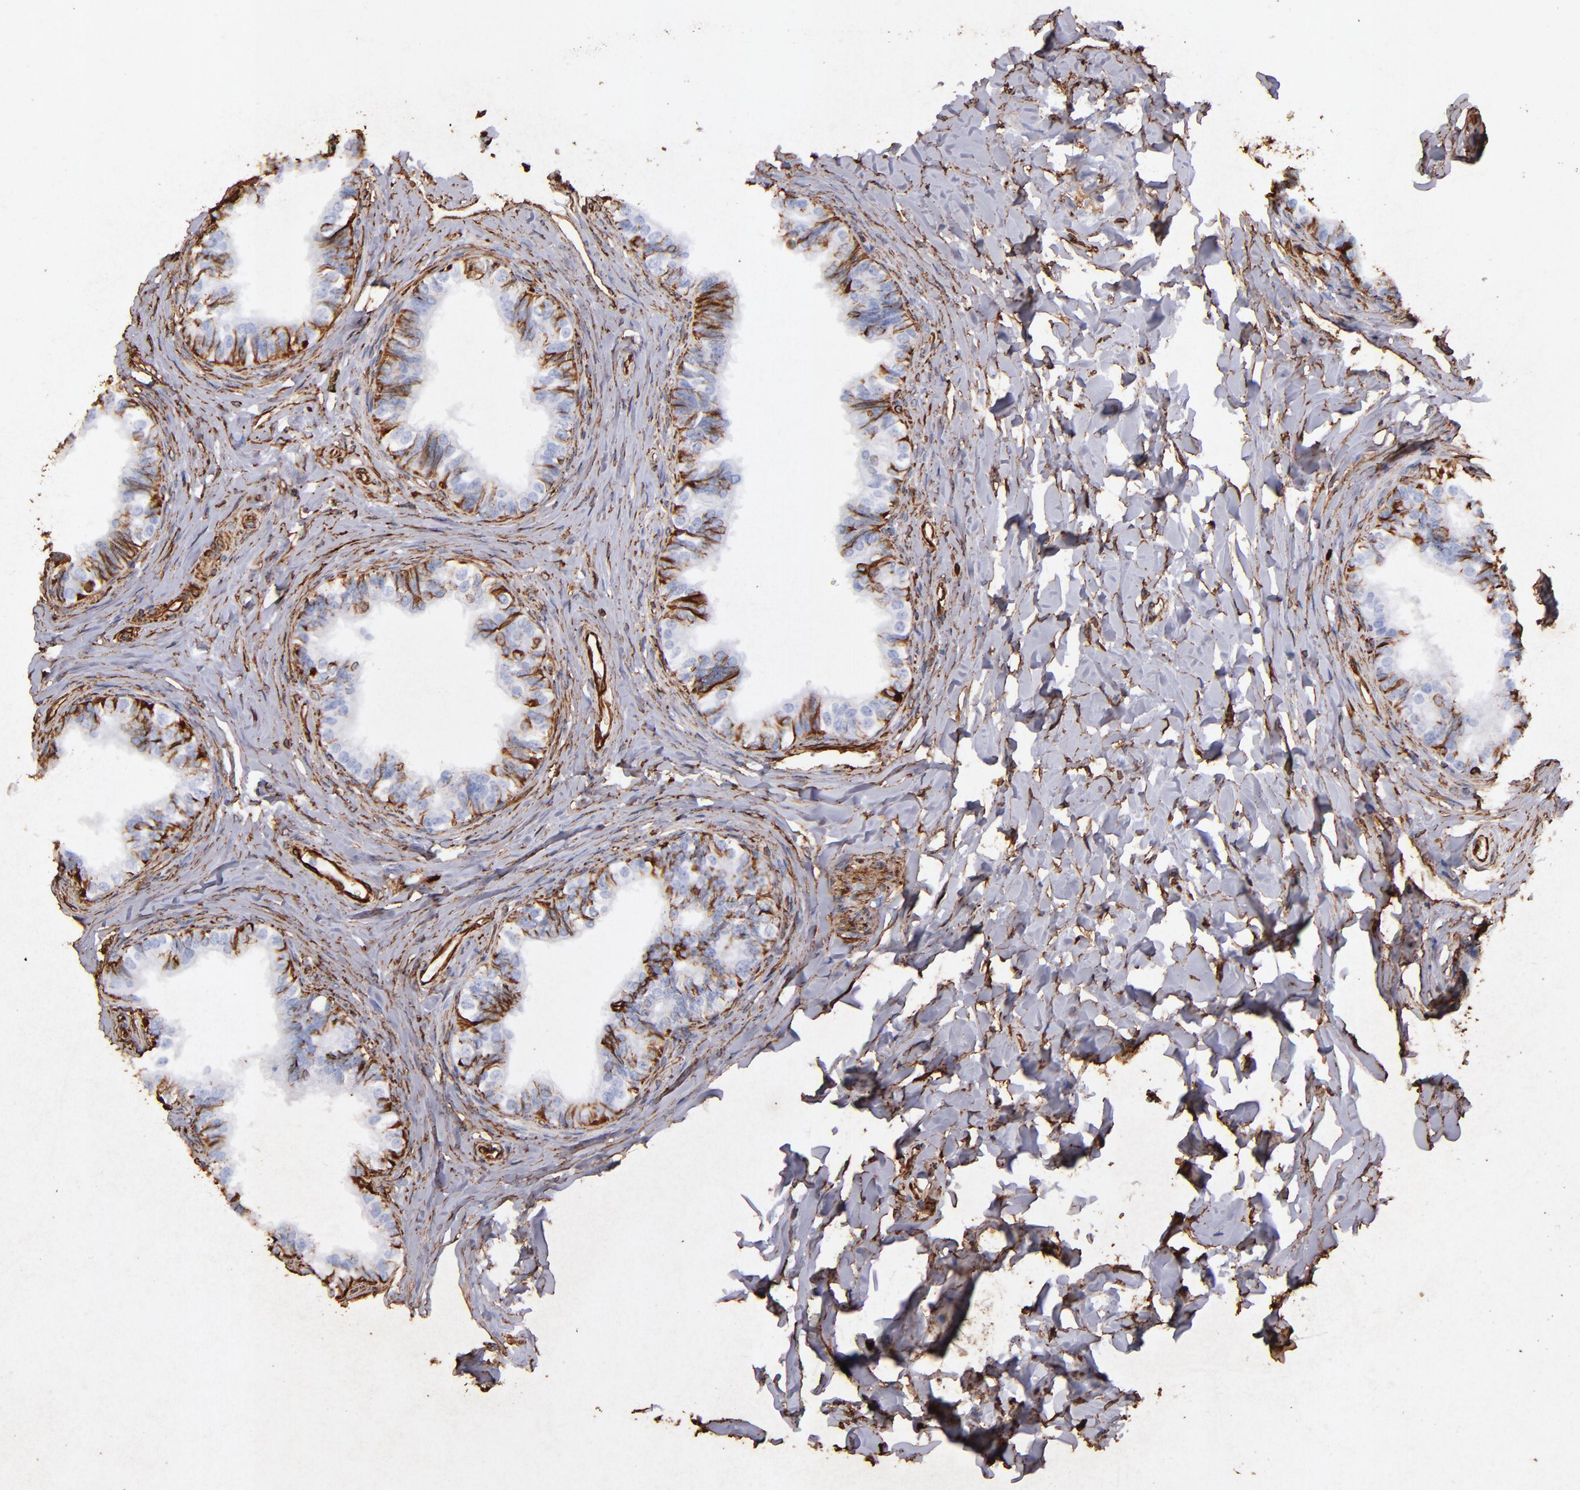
{"staining": {"intensity": "strong", "quantity": "25%-75%", "location": "cytoplasmic/membranous"}, "tissue": "epididymis", "cell_type": "Glandular cells", "image_type": "normal", "snomed": [{"axis": "morphology", "description": "Normal tissue, NOS"}, {"axis": "topography", "description": "Soft tissue"}, {"axis": "topography", "description": "Epididymis"}], "caption": "Brown immunohistochemical staining in unremarkable epididymis shows strong cytoplasmic/membranous staining in approximately 25%-75% of glandular cells. (DAB IHC, brown staining for protein, blue staining for nuclei).", "gene": "VIM", "patient": {"sex": "male", "age": 26}}